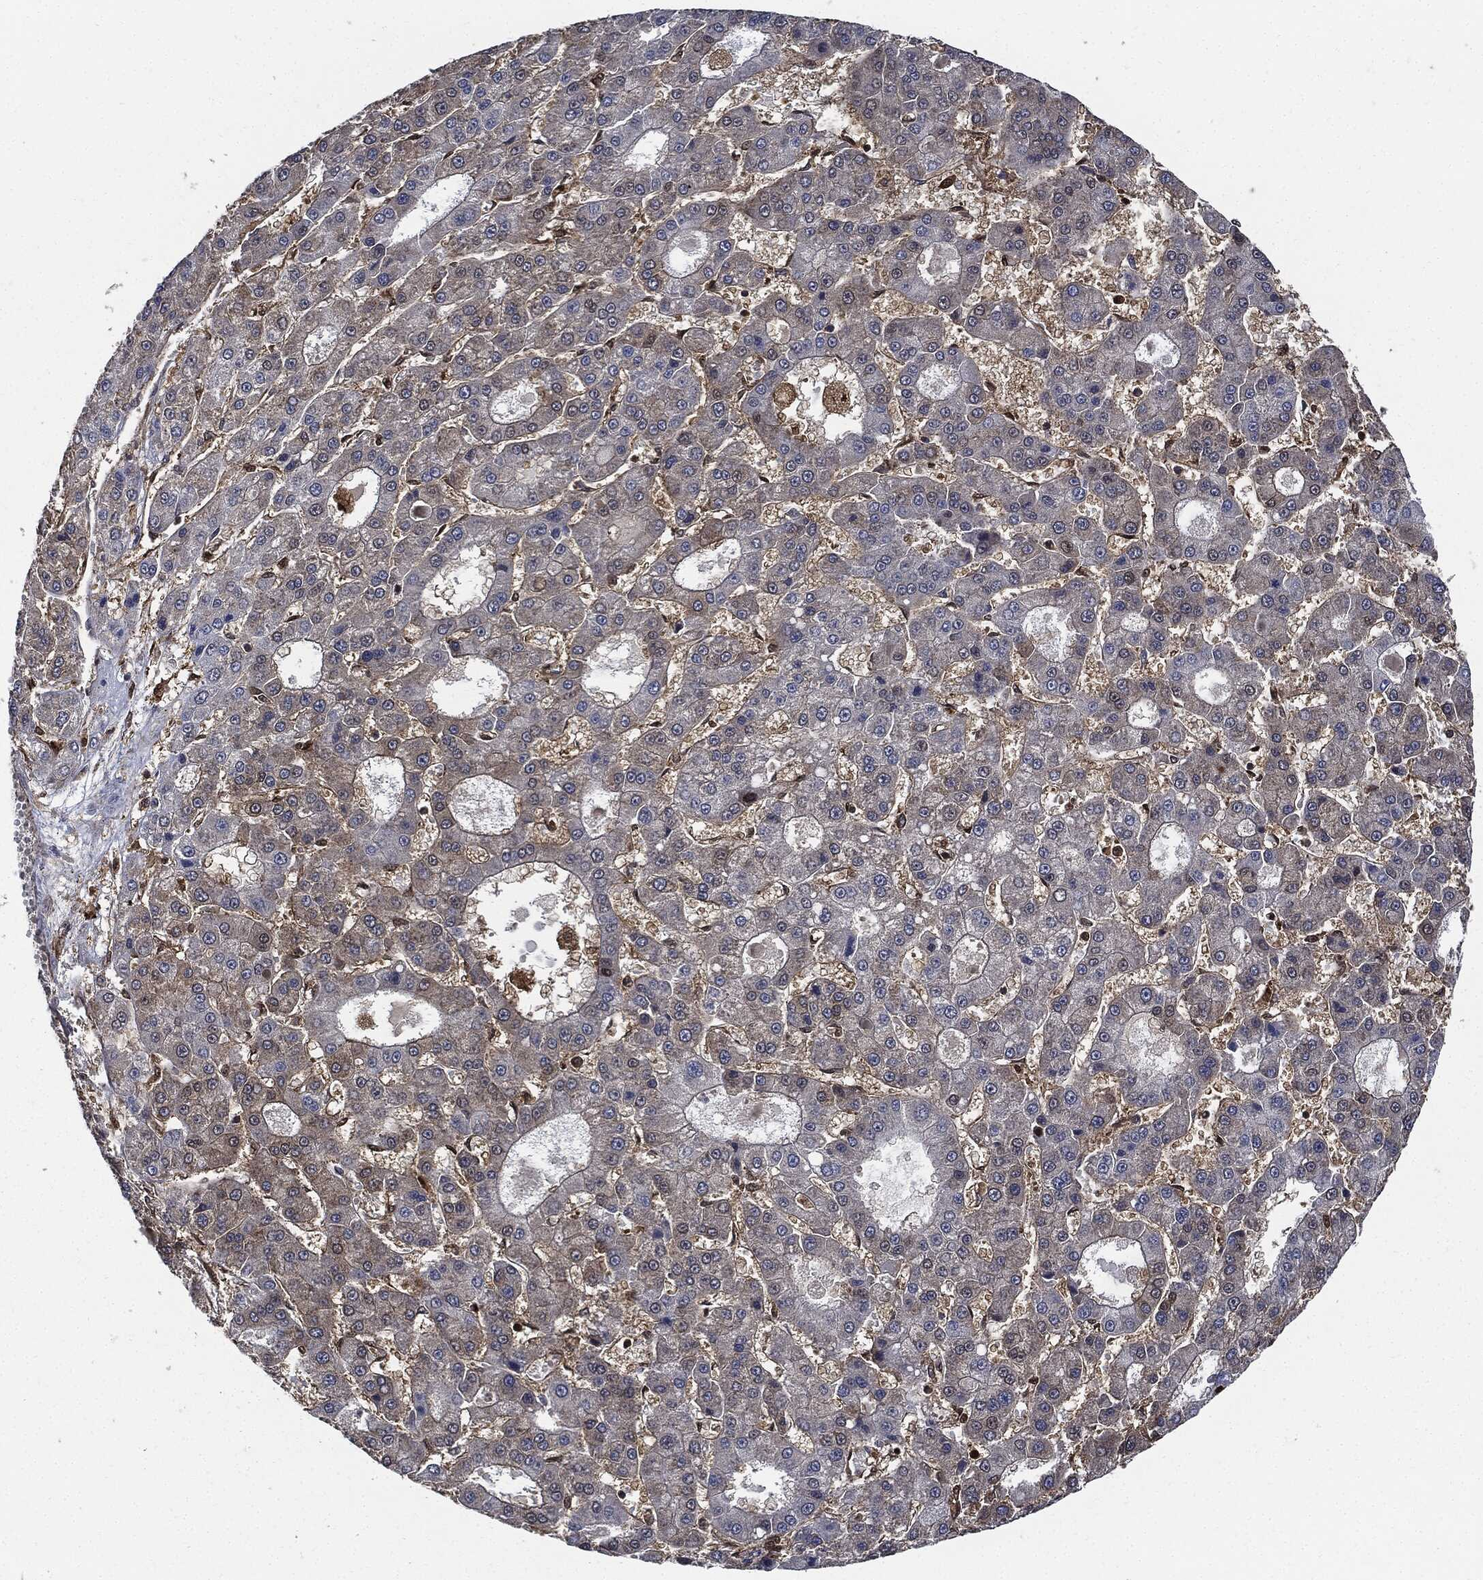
{"staining": {"intensity": "negative", "quantity": "none", "location": "none"}, "tissue": "liver cancer", "cell_type": "Tumor cells", "image_type": "cancer", "snomed": [{"axis": "morphology", "description": "Carcinoma, Hepatocellular, NOS"}, {"axis": "topography", "description": "Liver"}], "caption": "Tumor cells show no significant protein expression in liver cancer. (Immunohistochemistry, brightfield microscopy, high magnification).", "gene": "XPNPEP1", "patient": {"sex": "male", "age": 70}}